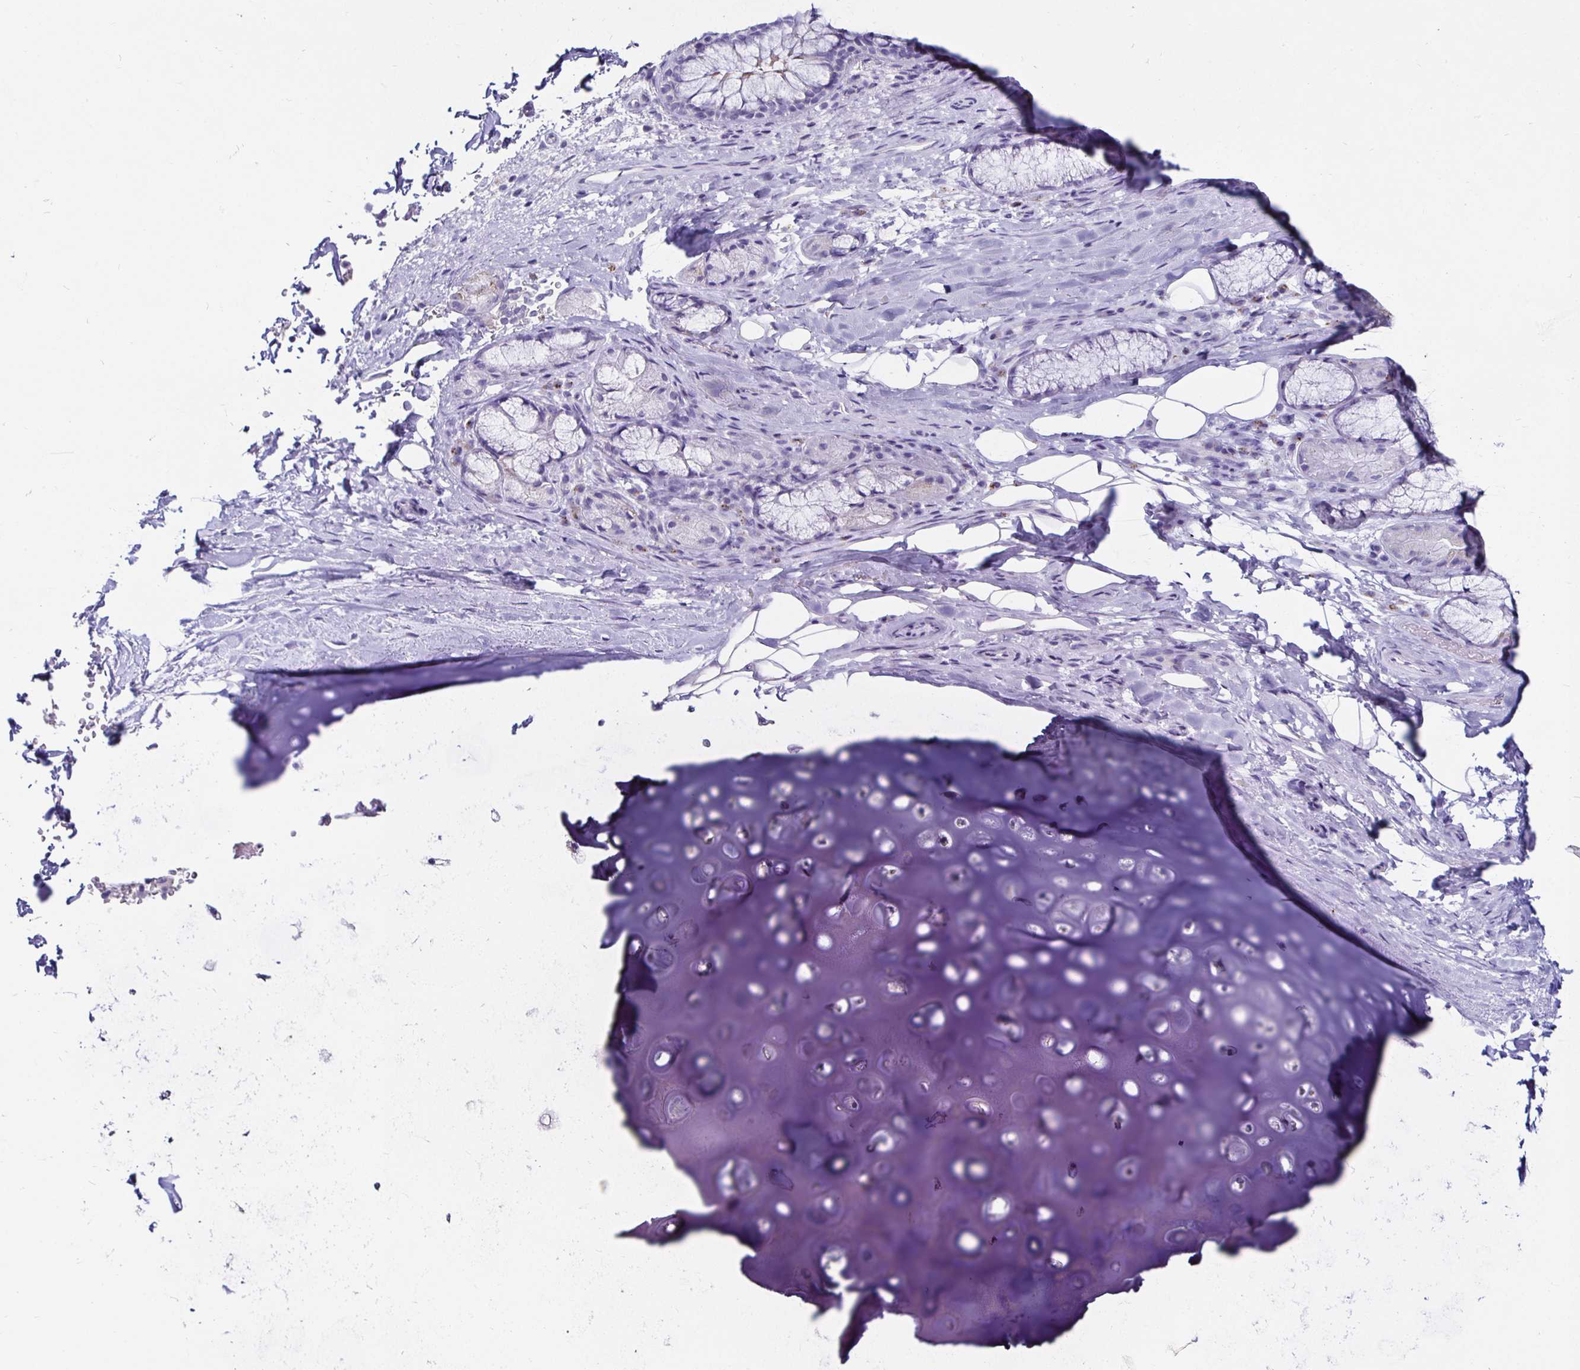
{"staining": {"intensity": "negative", "quantity": "none", "location": "none"}, "tissue": "adipose tissue", "cell_type": "Adipocytes", "image_type": "normal", "snomed": [{"axis": "morphology", "description": "Normal tissue, NOS"}, {"axis": "topography", "description": "Cartilage tissue"}, {"axis": "topography", "description": "Bronchus"}], "caption": "DAB (3,3'-diaminobenzidine) immunohistochemical staining of normal human adipose tissue reveals no significant positivity in adipocytes.", "gene": "KCNT1", "patient": {"sex": "male", "age": 64}}